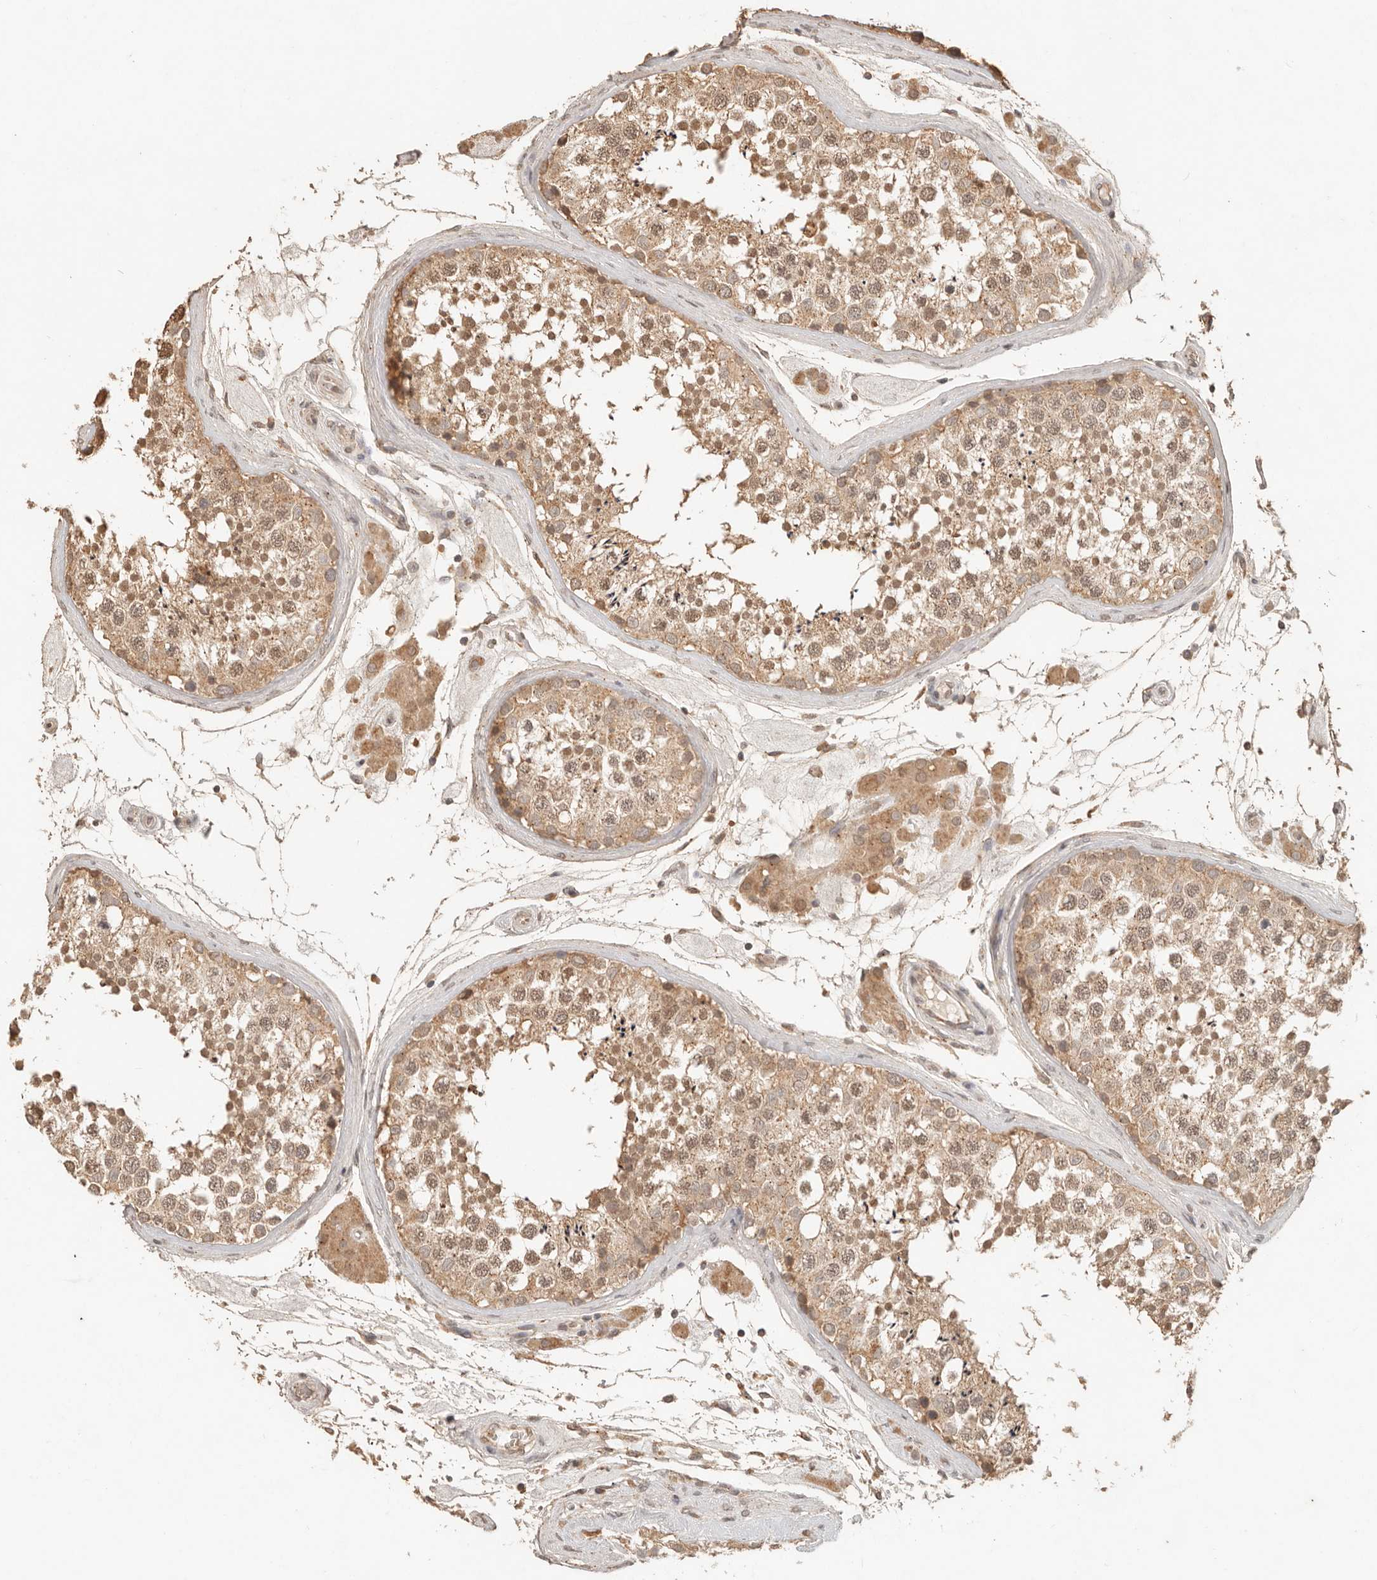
{"staining": {"intensity": "moderate", "quantity": ">75%", "location": "cytoplasmic/membranous"}, "tissue": "testis", "cell_type": "Cells in seminiferous ducts", "image_type": "normal", "snomed": [{"axis": "morphology", "description": "Normal tissue, NOS"}, {"axis": "topography", "description": "Testis"}], "caption": "About >75% of cells in seminiferous ducts in normal human testis display moderate cytoplasmic/membranous protein expression as visualized by brown immunohistochemical staining.", "gene": "LMO4", "patient": {"sex": "male", "age": 46}}